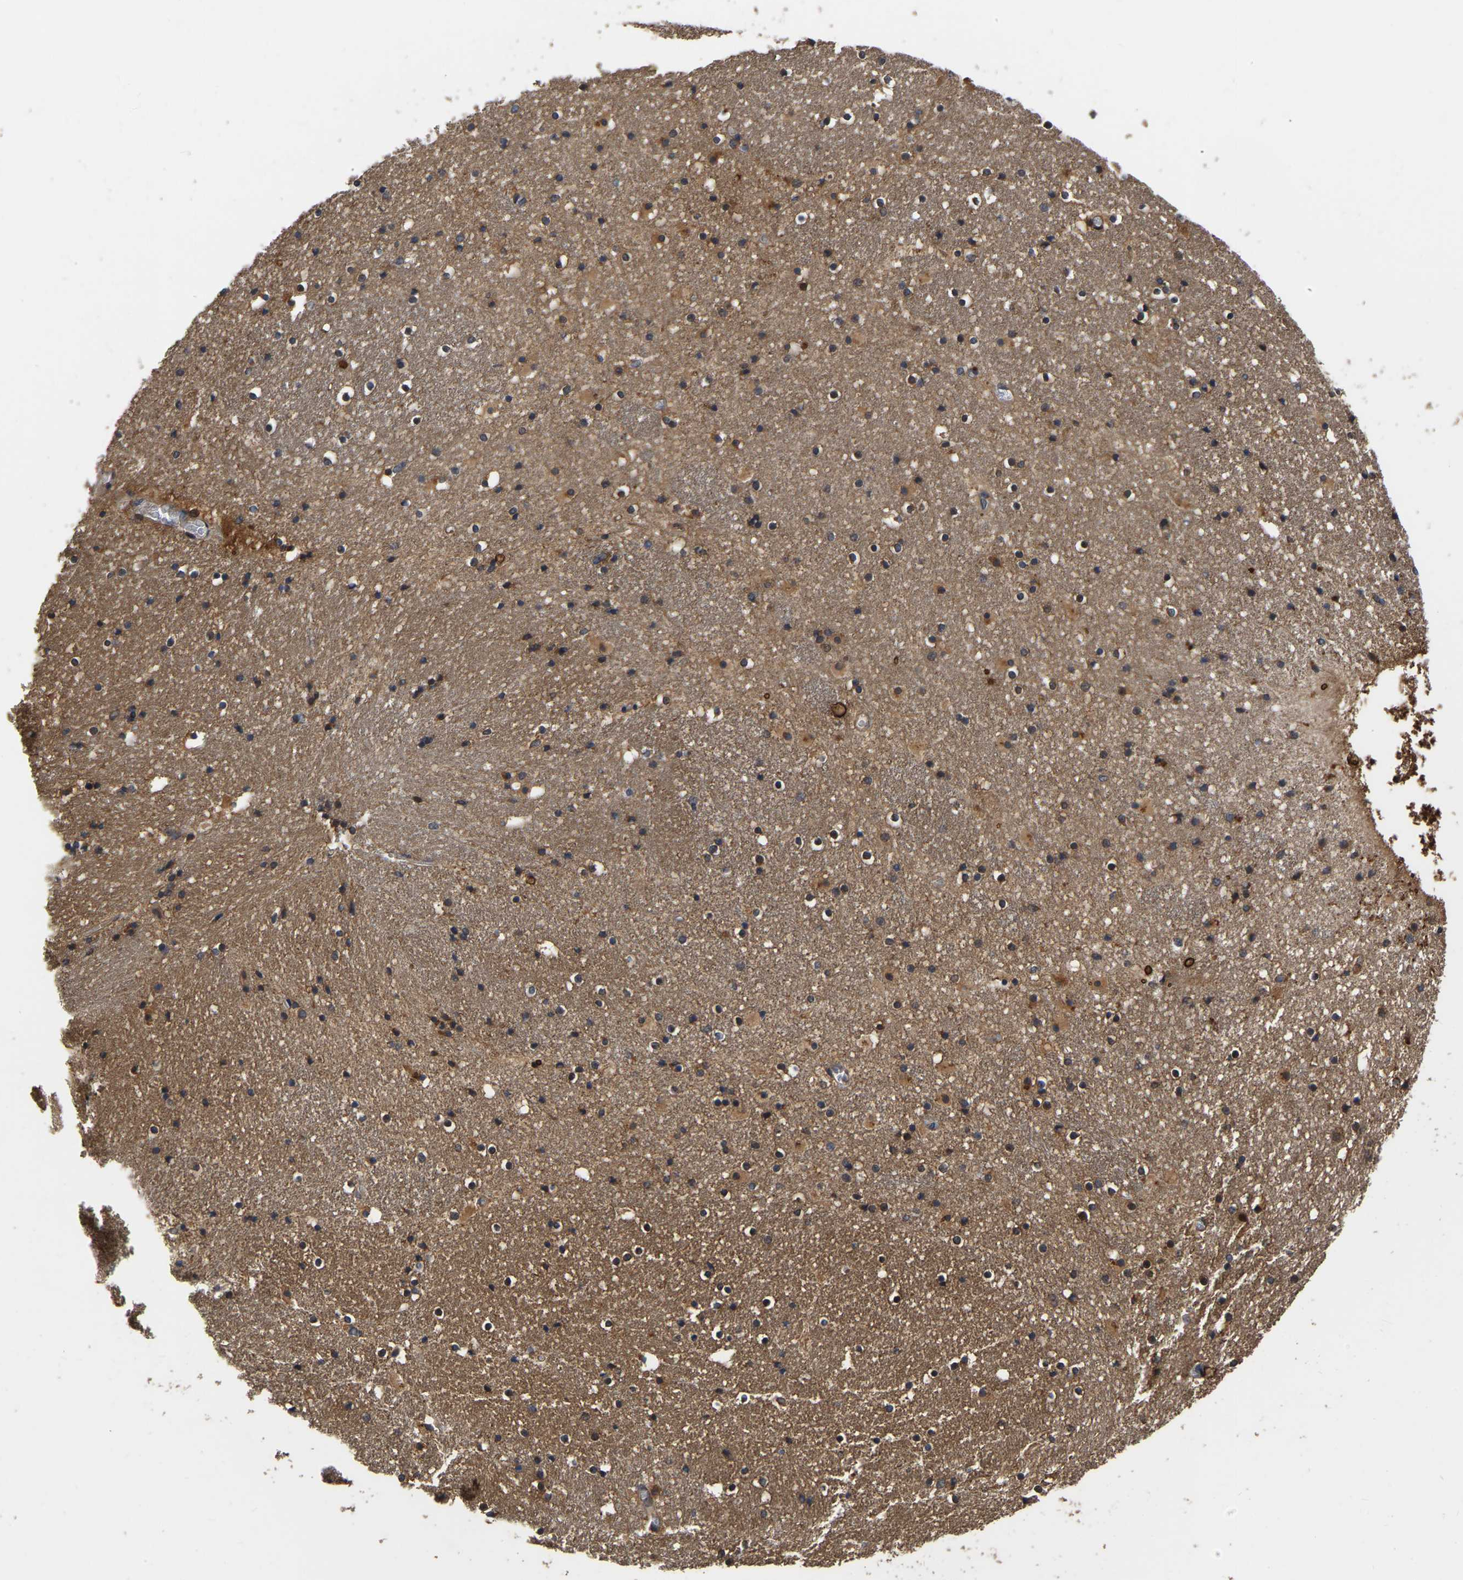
{"staining": {"intensity": "strong", "quantity": "25%-75%", "location": "cytoplasmic/membranous"}, "tissue": "caudate", "cell_type": "Glial cells", "image_type": "normal", "snomed": [{"axis": "morphology", "description": "Normal tissue, NOS"}, {"axis": "topography", "description": "Lateral ventricle wall"}], "caption": "Immunohistochemistry of normal caudate demonstrates high levels of strong cytoplasmic/membranous staining in about 25%-75% of glial cells. (DAB IHC, brown staining for protein, blue staining for nuclei).", "gene": "GARS1", "patient": {"sex": "male", "age": 45}}